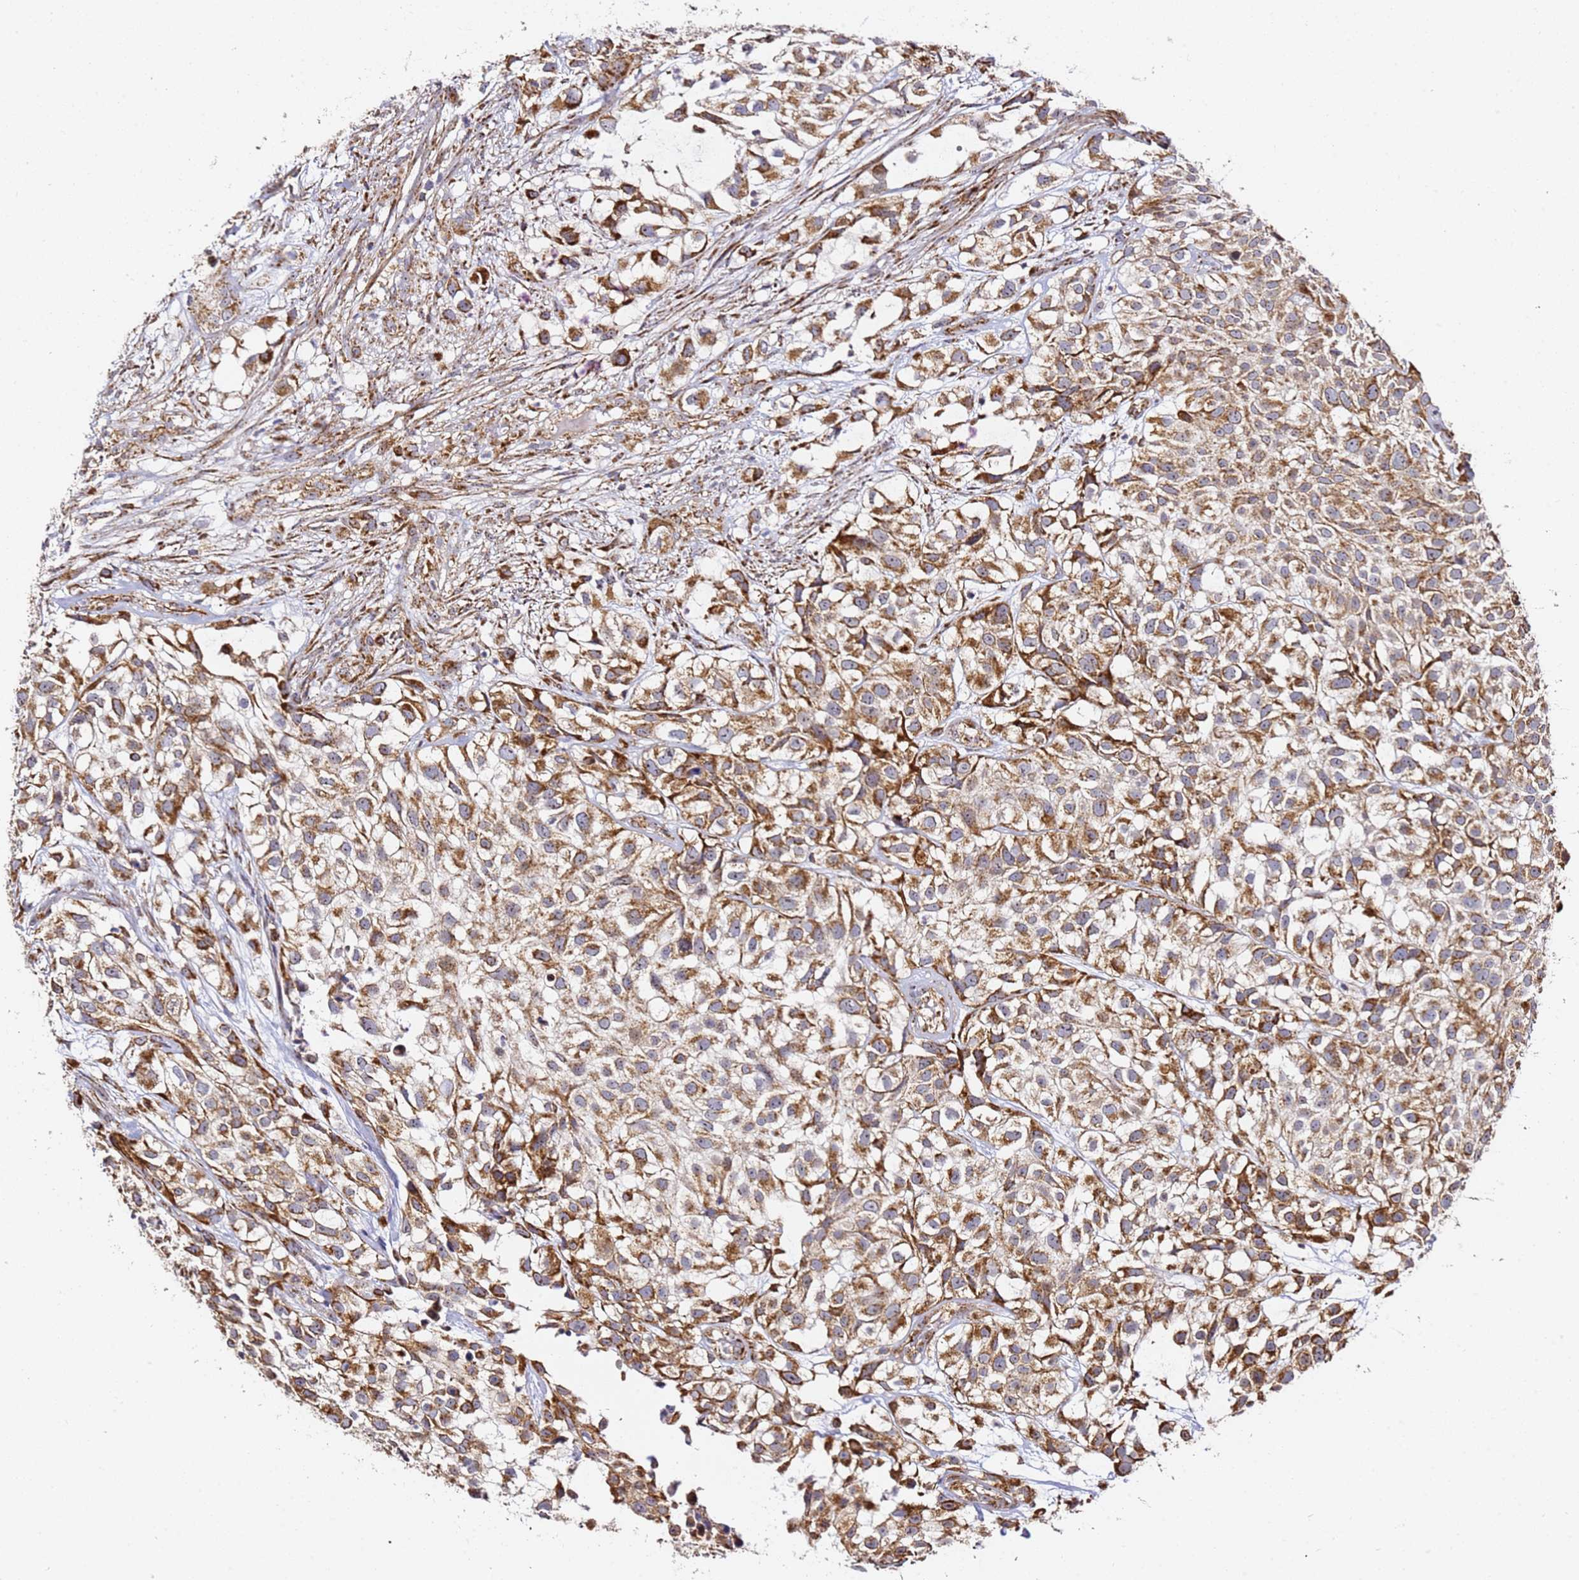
{"staining": {"intensity": "moderate", "quantity": ">75%", "location": "cytoplasmic/membranous"}, "tissue": "urothelial cancer", "cell_type": "Tumor cells", "image_type": "cancer", "snomed": [{"axis": "morphology", "description": "Urothelial carcinoma, High grade"}, {"axis": "topography", "description": "Urinary bladder"}], "caption": "Tumor cells exhibit medium levels of moderate cytoplasmic/membranous staining in about >75% of cells in human urothelial cancer.", "gene": "NDUFA3", "patient": {"sex": "male", "age": 56}}